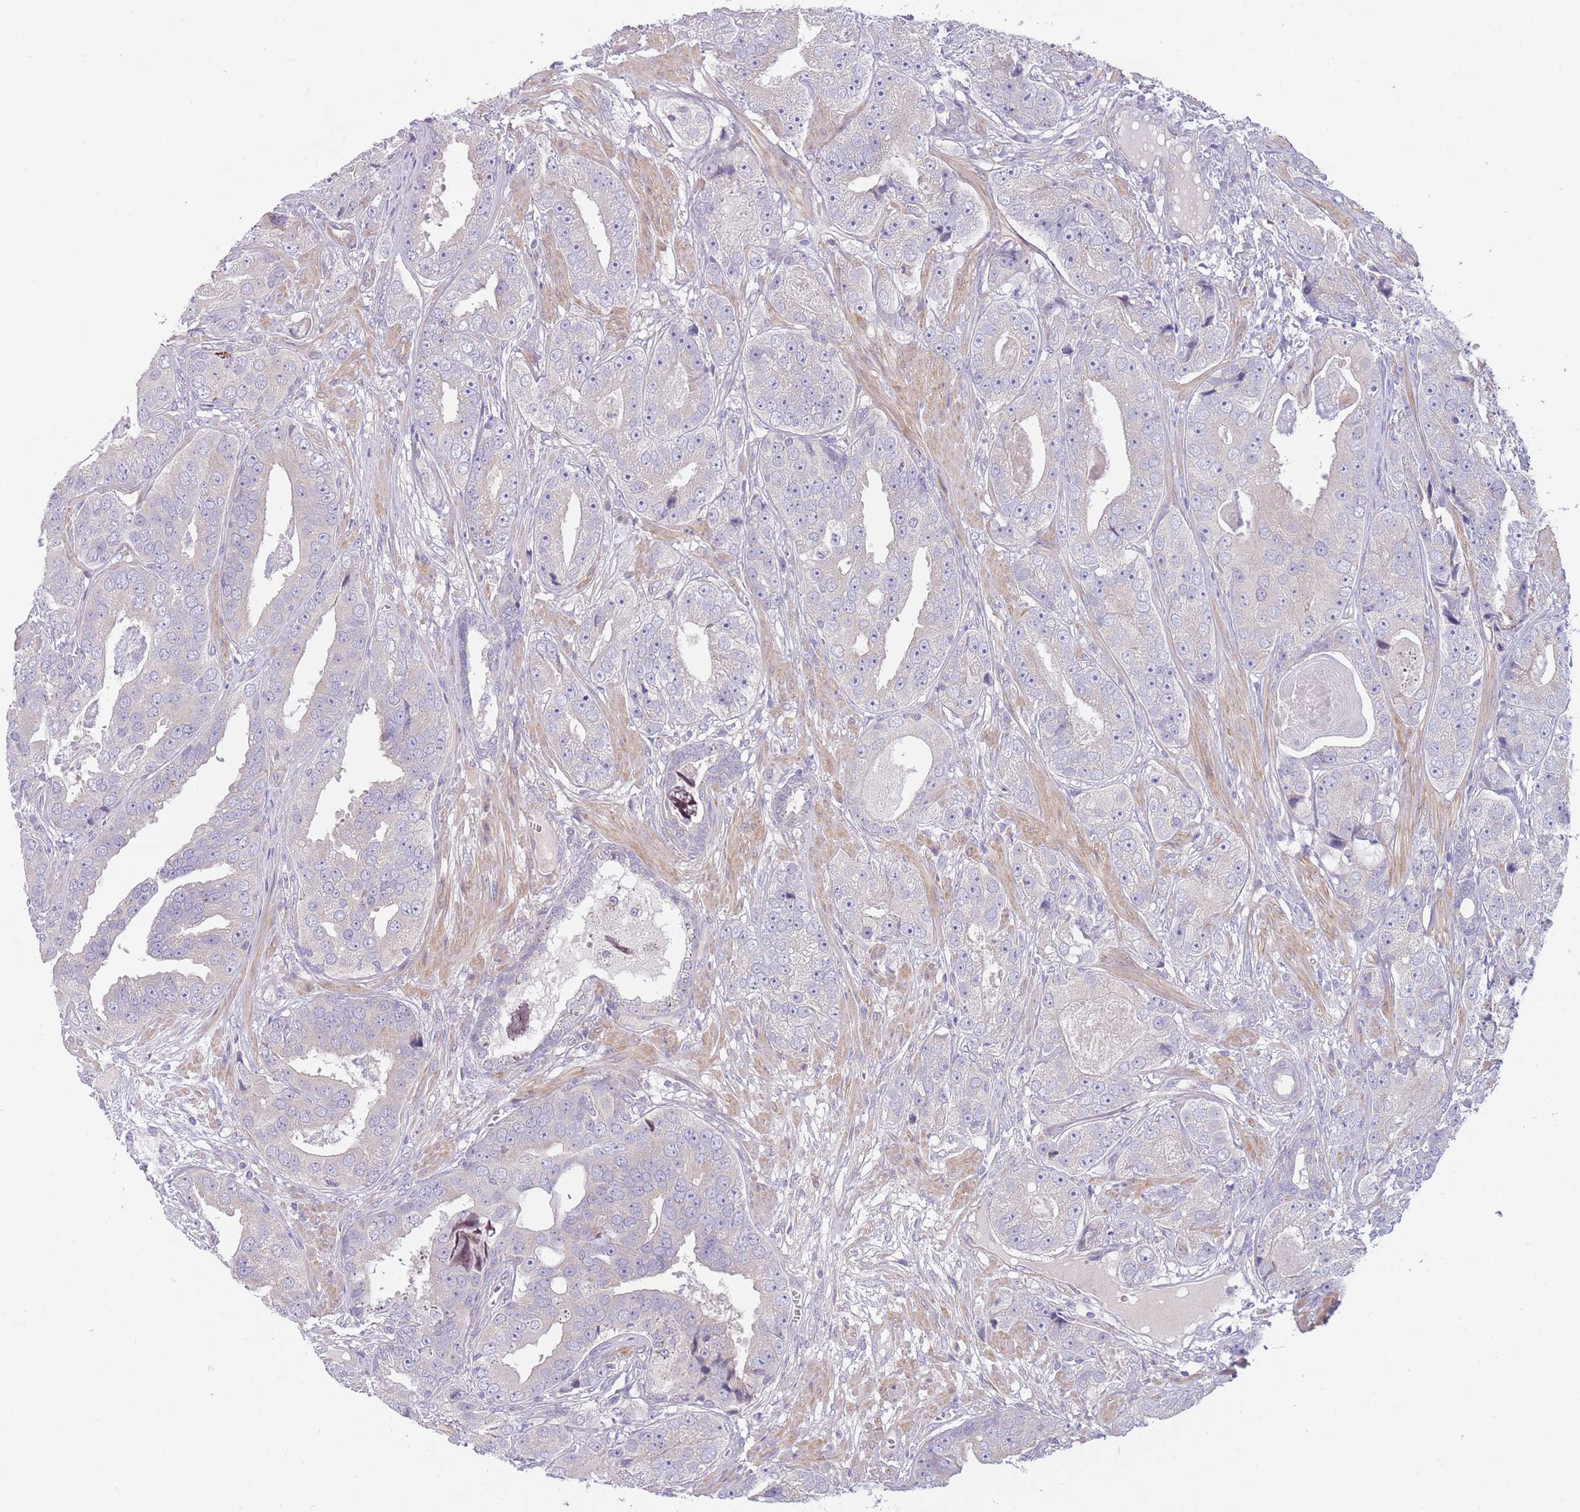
{"staining": {"intensity": "negative", "quantity": "none", "location": "none"}, "tissue": "prostate cancer", "cell_type": "Tumor cells", "image_type": "cancer", "snomed": [{"axis": "morphology", "description": "Adenocarcinoma, High grade"}, {"axis": "topography", "description": "Prostate"}], "caption": "An image of human adenocarcinoma (high-grade) (prostate) is negative for staining in tumor cells.", "gene": "PNPLA5", "patient": {"sex": "male", "age": 71}}